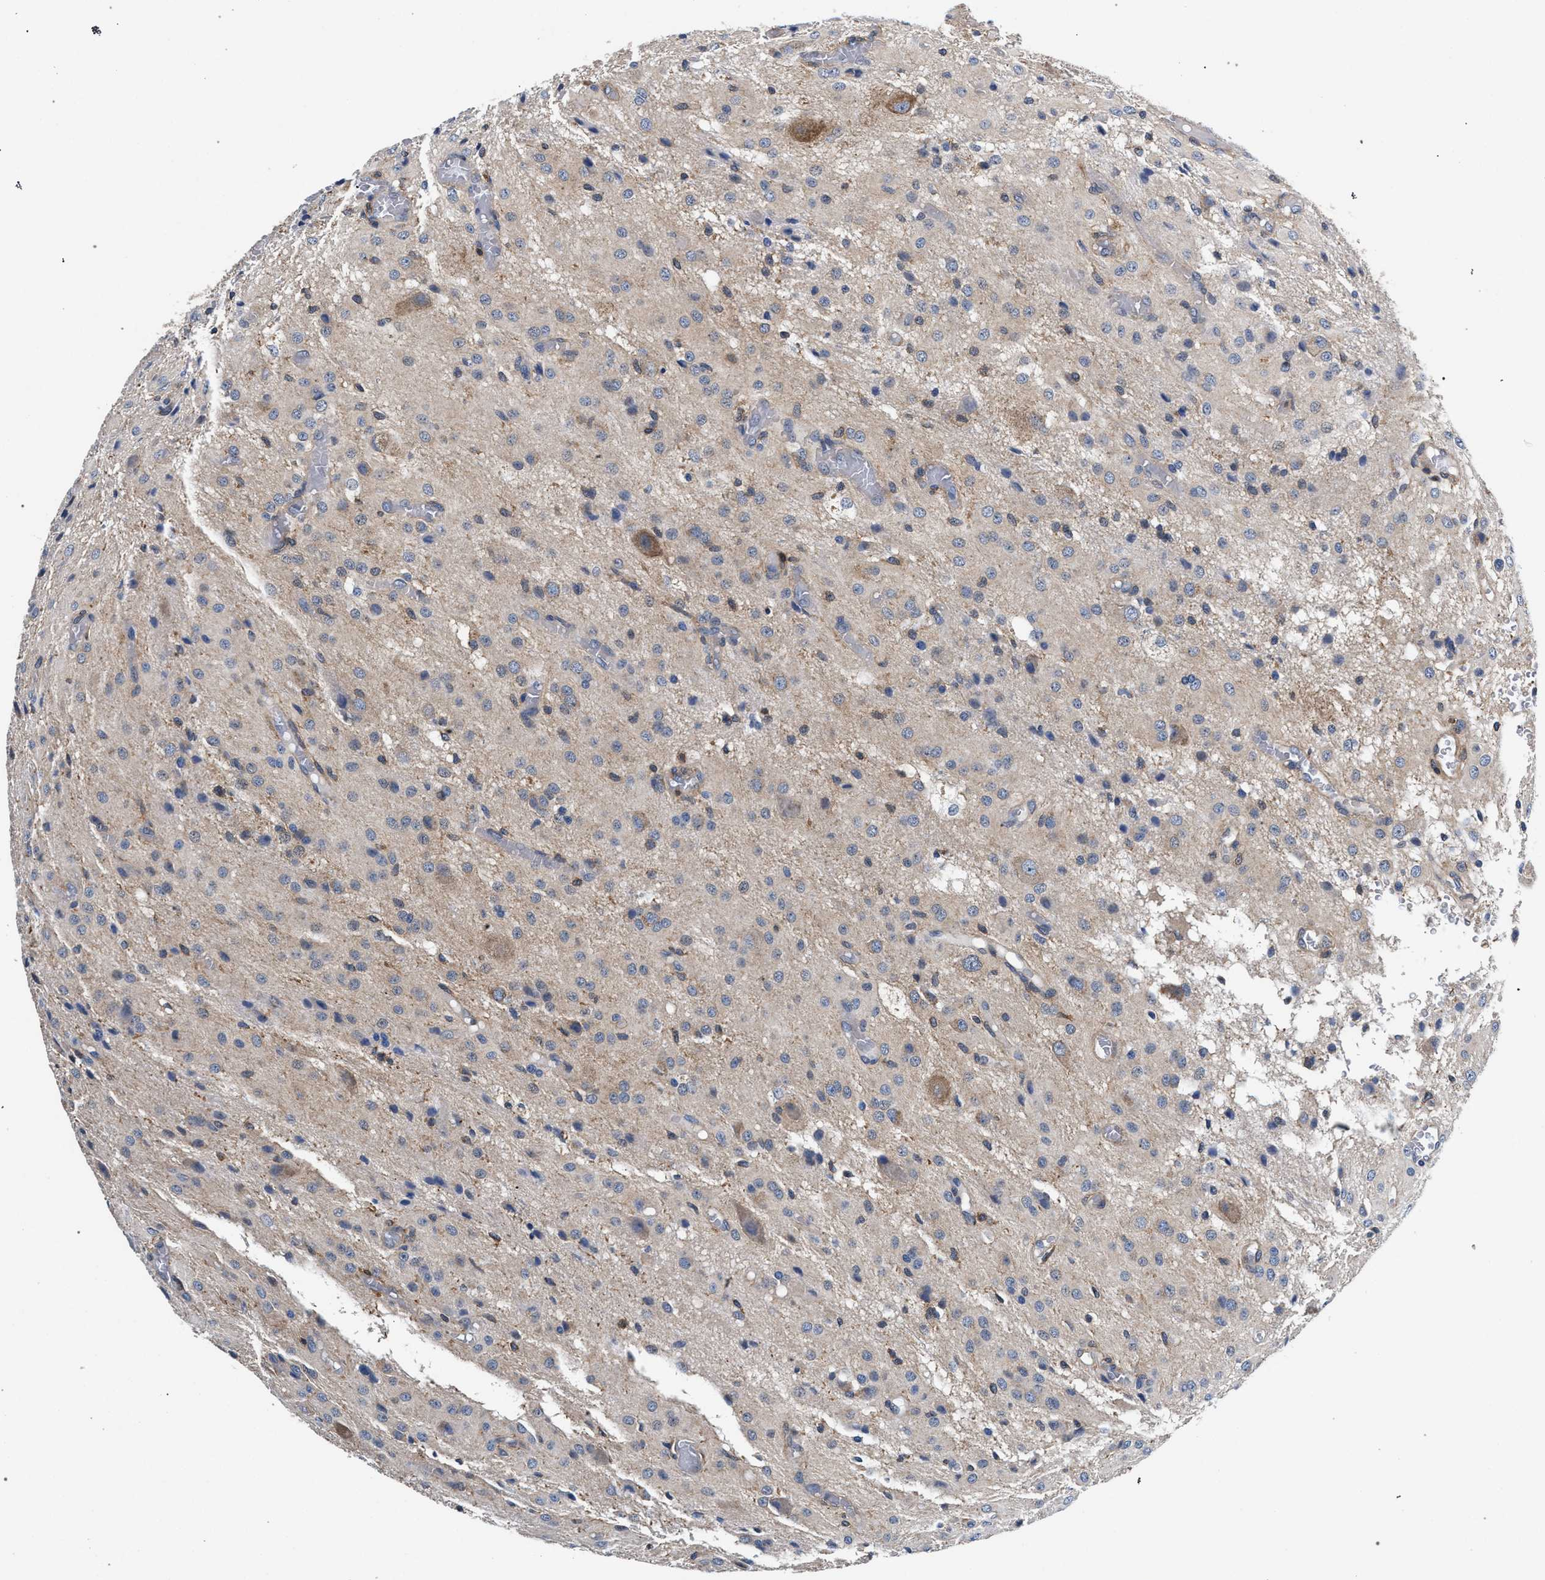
{"staining": {"intensity": "negative", "quantity": "none", "location": "none"}, "tissue": "glioma", "cell_type": "Tumor cells", "image_type": "cancer", "snomed": [{"axis": "morphology", "description": "Glioma, malignant, High grade"}, {"axis": "topography", "description": "Brain"}], "caption": "DAB (3,3'-diaminobenzidine) immunohistochemical staining of human glioma exhibits no significant positivity in tumor cells.", "gene": "LASP1", "patient": {"sex": "female", "age": 59}}